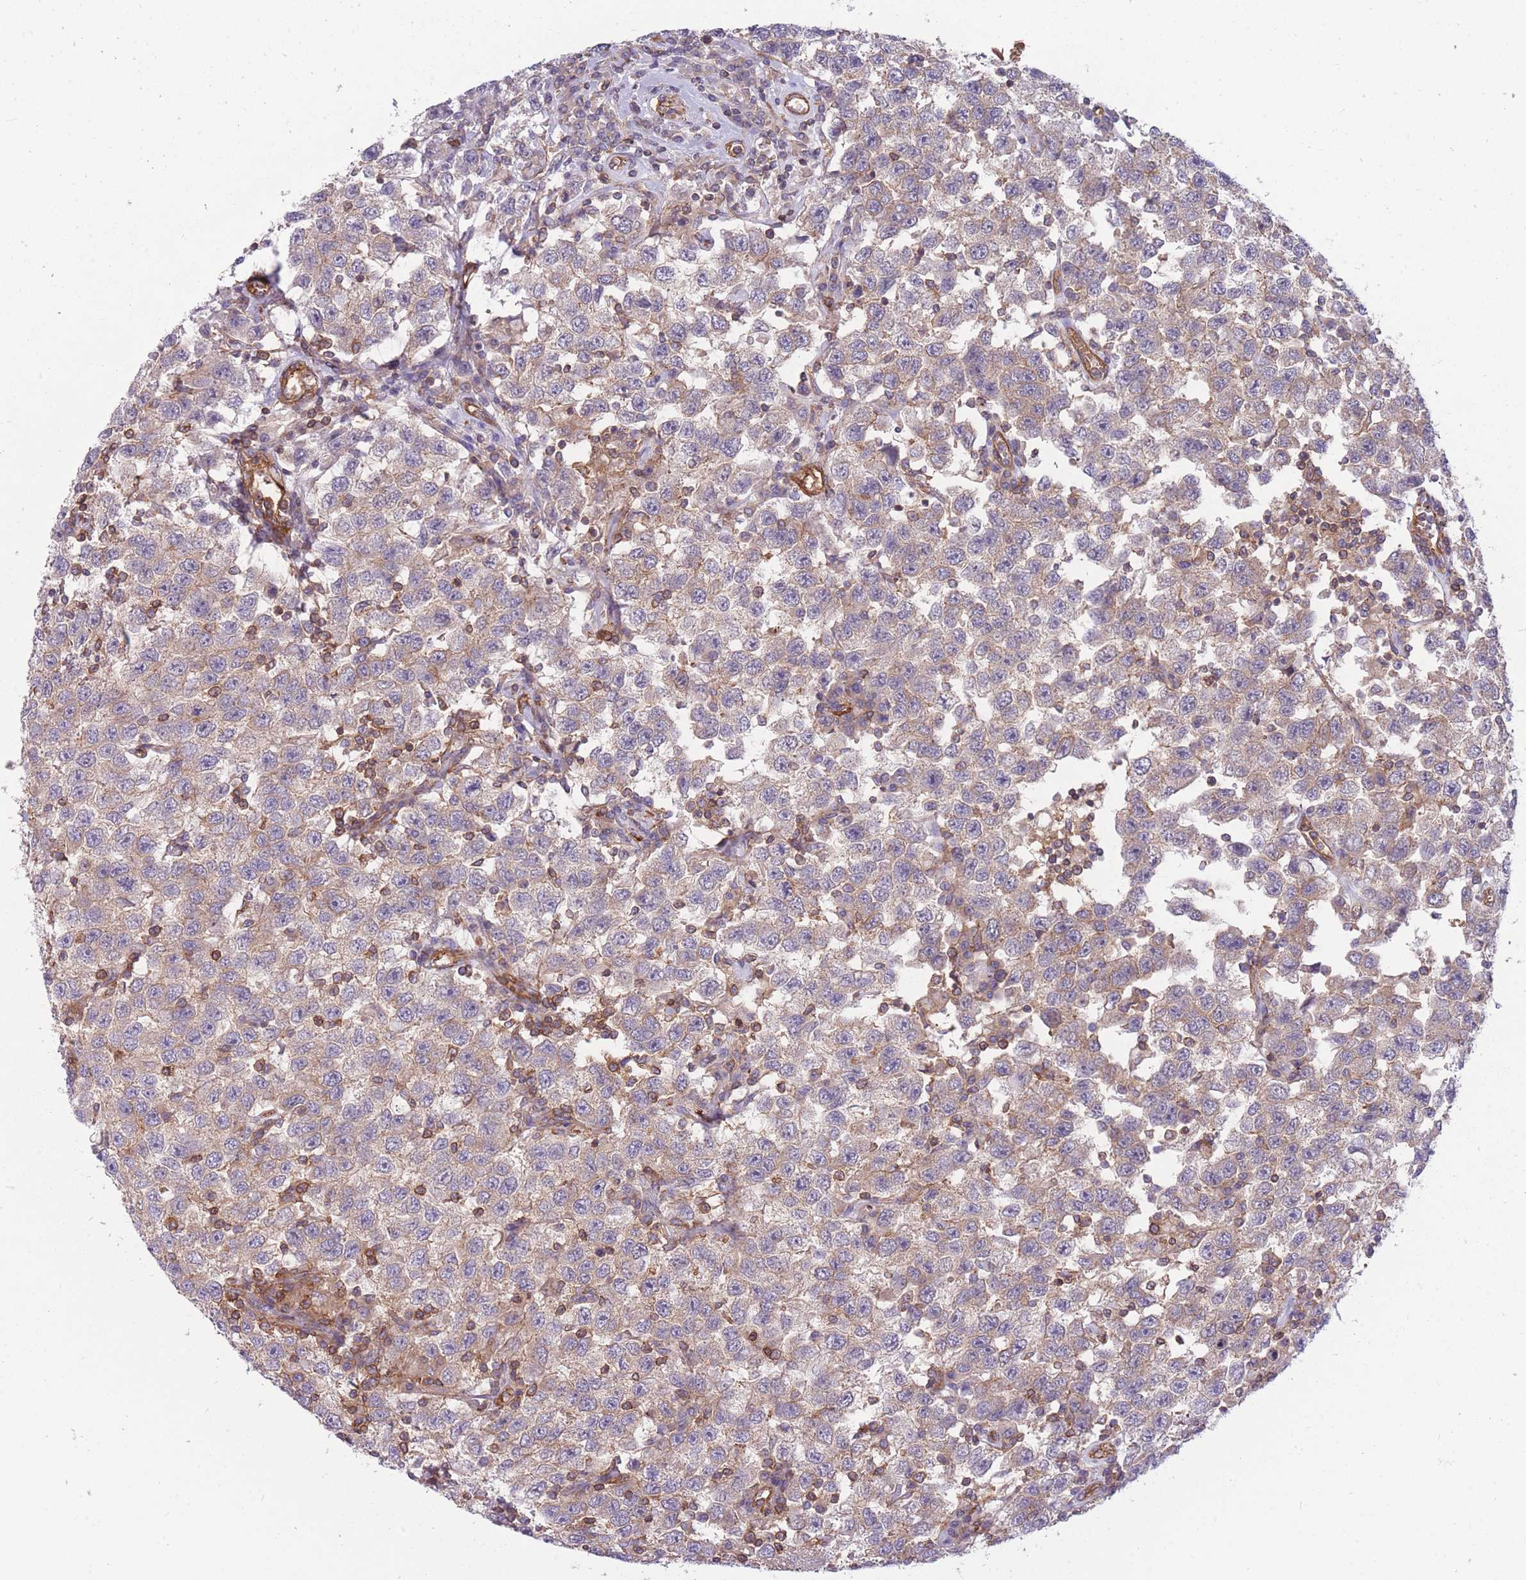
{"staining": {"intensity": "weak", "quantity": "25%-75%", "location": "cytoplasmic/membranous"}, "tissue": "testis cancer", "cell_type": "Tumor cells", "image_type": "cancer", "snomed": [{"axis": "morphology", "description": "Seminoma, NOS"}, {"axis": "topography", "description": "Testis"}], "caption": "The photomicrograph reveals staining of testis cancer (seminoma), revealing weak cytoplasmic/membranous protein staining (brown color) within tumor cells.", "gene": "GGA1", "patient": {"sex": "male", "age": 41}}